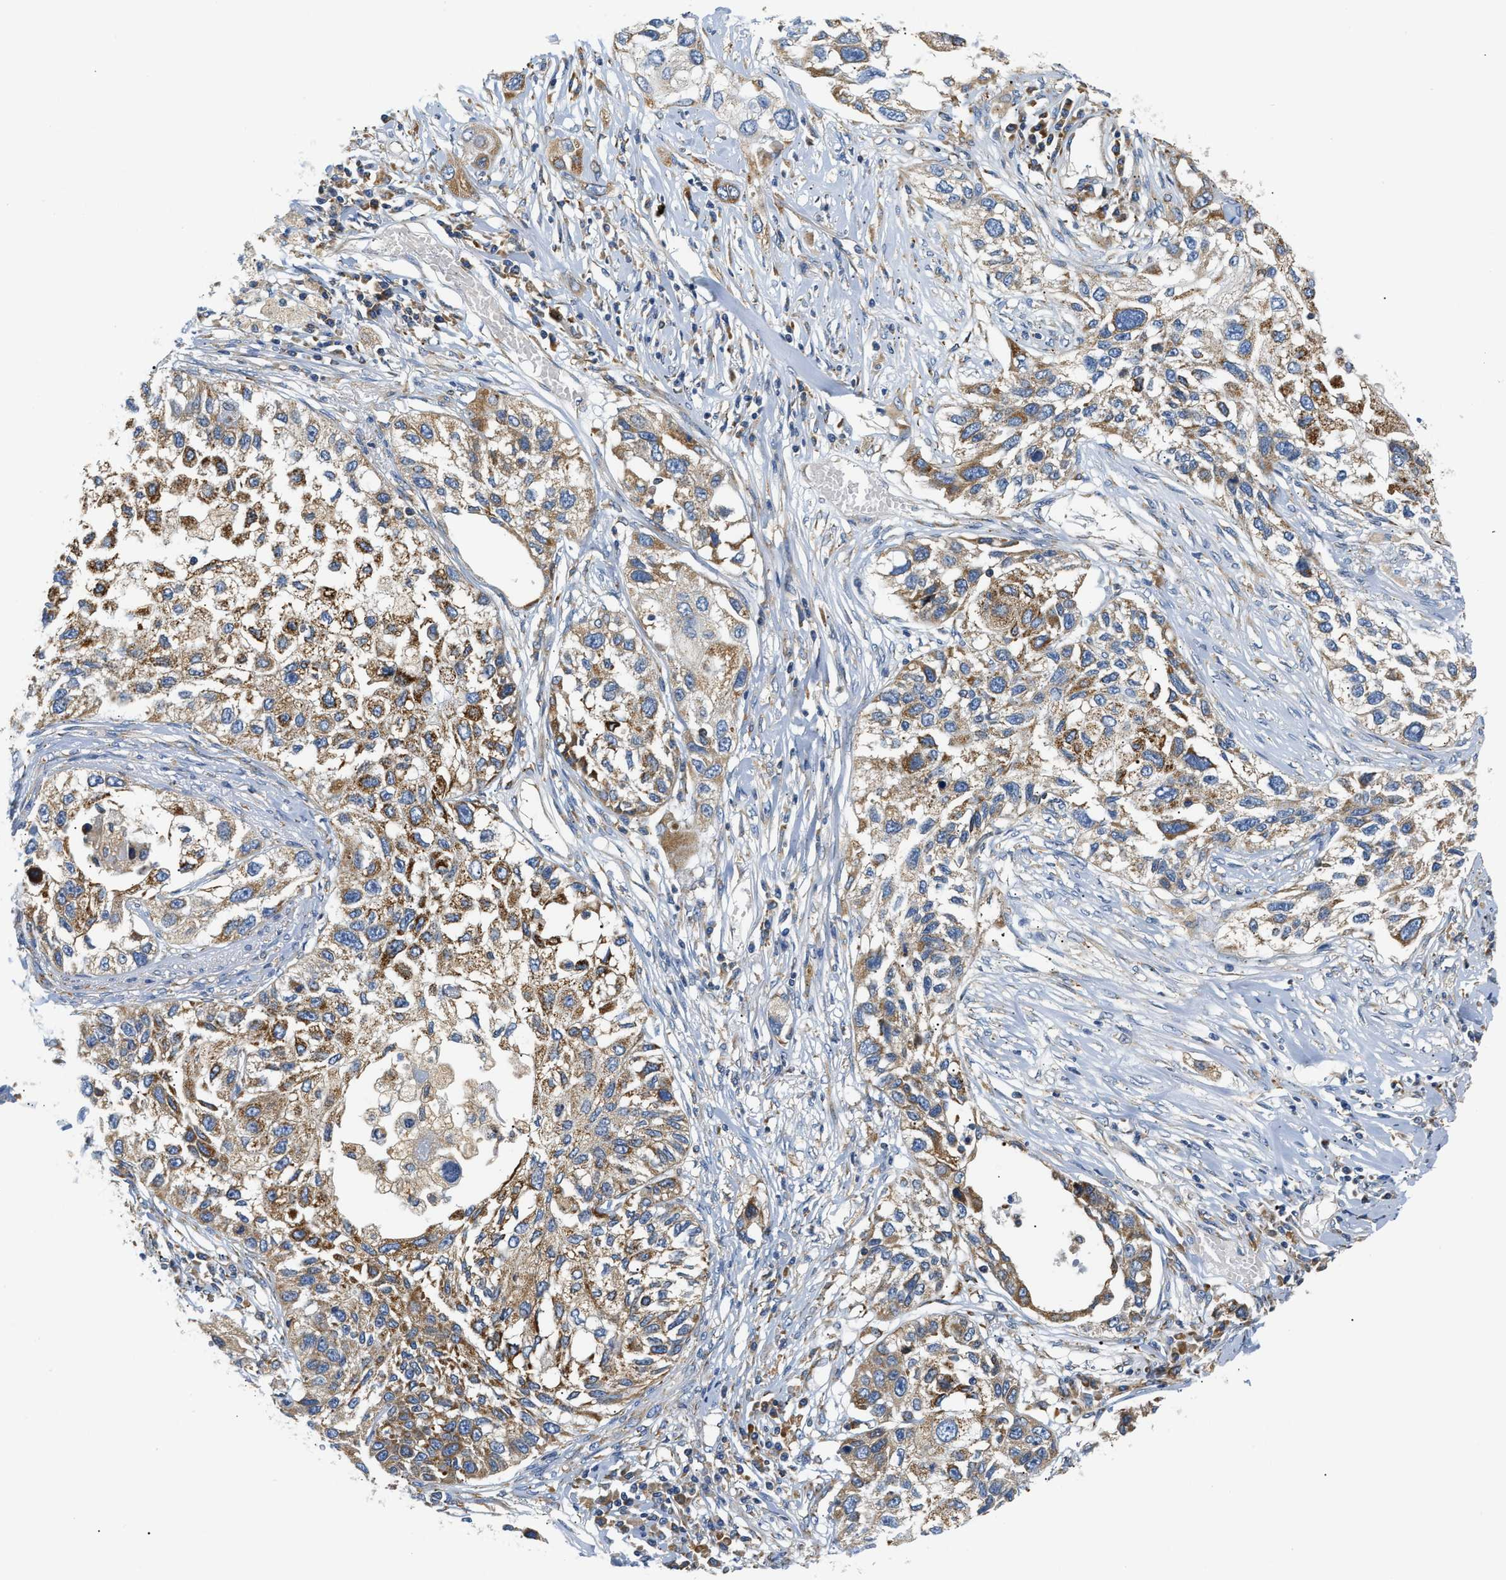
{"staining": {"intensity": "moderate", "quantity": "25%-75%", "location": "cytoplasmic/membranous"}, "tissue": "lung cancer", "cell_type": "Tumor cells", "image_type": "cancer", "snomed": [{"axis": "morphology", "description": "Squamous cell carcinoma, NOS"}, {"axis": "topography", "description": "Lung"}], "caption": "Protein staining reveals moderate cytoplasmic/membranous expression in approximately 25%-75% of tumor cells in lung squamous cell carcinoma.", "gene": "HDHD3", "patient": {"sex": "male", "age": 71}}